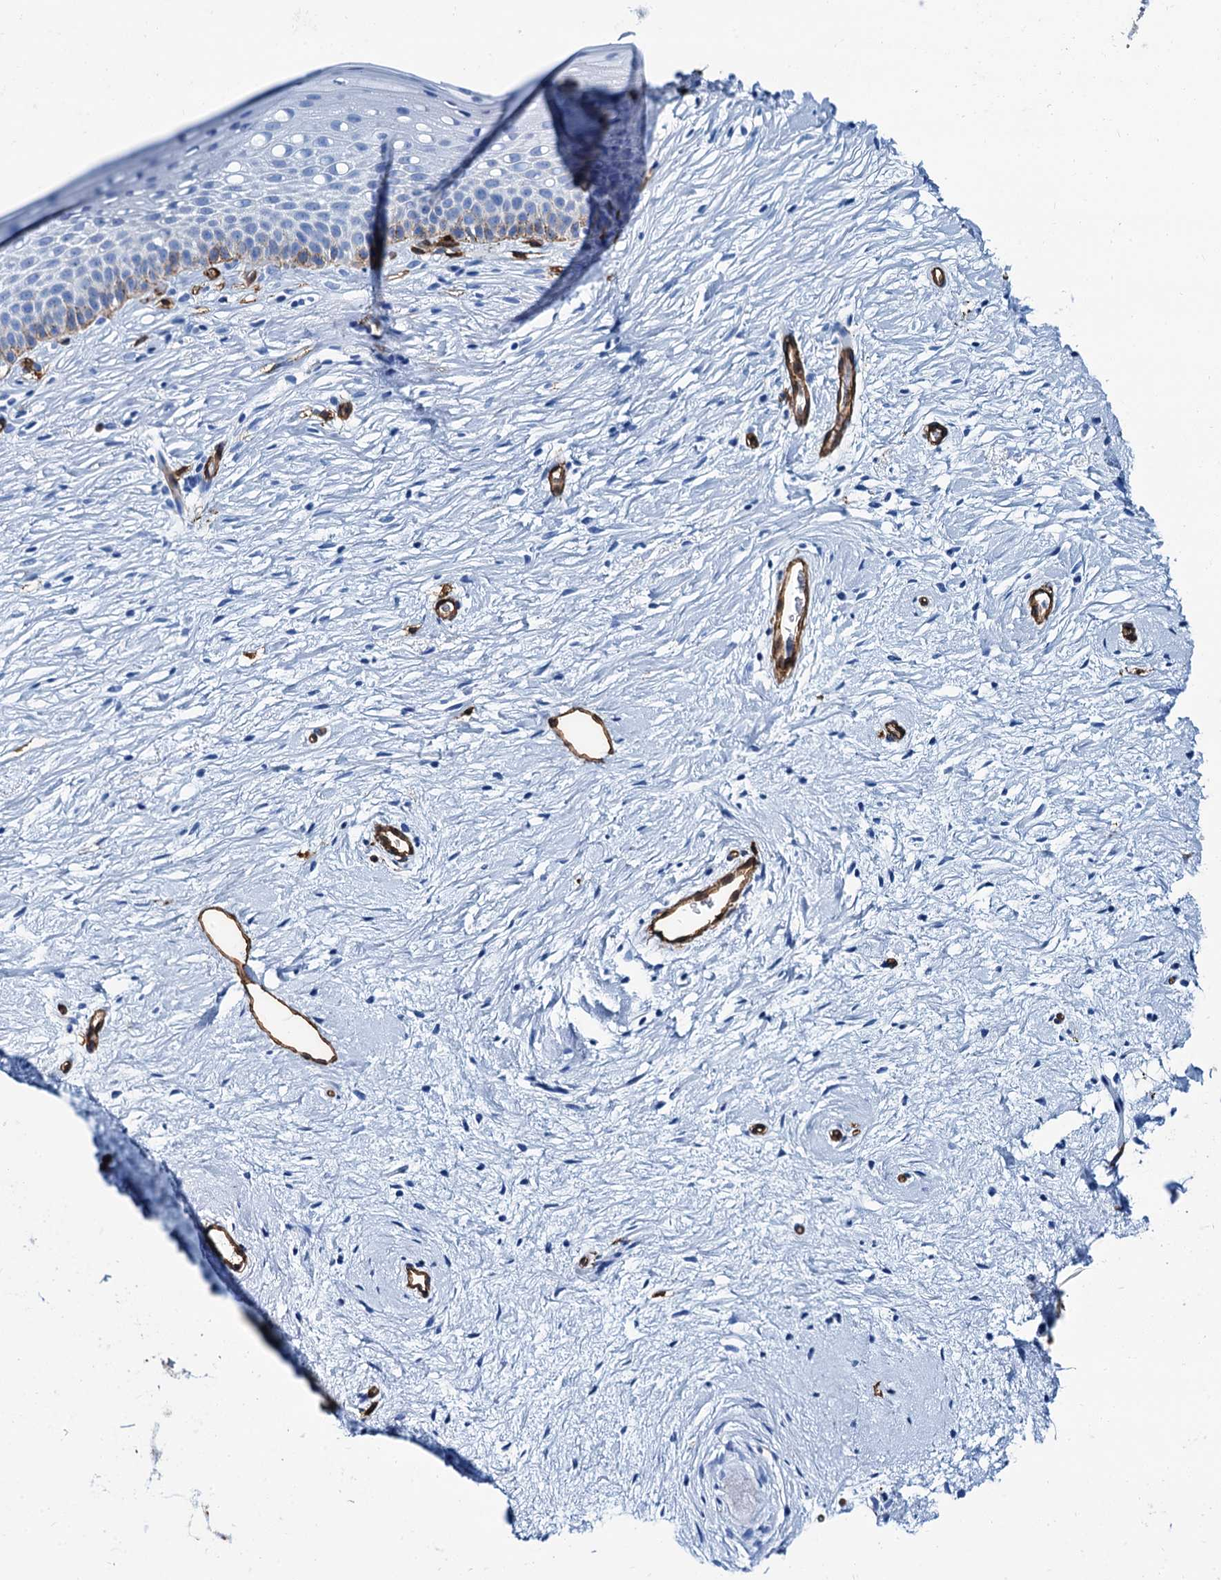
{"staining": {"intensity": "negative", "quantity": "none", "location": "none"}, "tissue": "cervix", "cell_type": "Glandular cells", "image_type": "normal", "snomed": [{"axis": "morphology", "description": "Normal tissue, NOS"}, {"axis": "topography", "description": "Cervix"}], "caption": "Immunohistochemical staining of benign human cervix demonstrates no significant positivity in glandular cells. (DAB (3,3'-diaminobenzidine) IHC visualized using brightfield microscopy, high magnification).", "gene": "CAVIN2", "patient": {"sex": "female", "age": 57}}